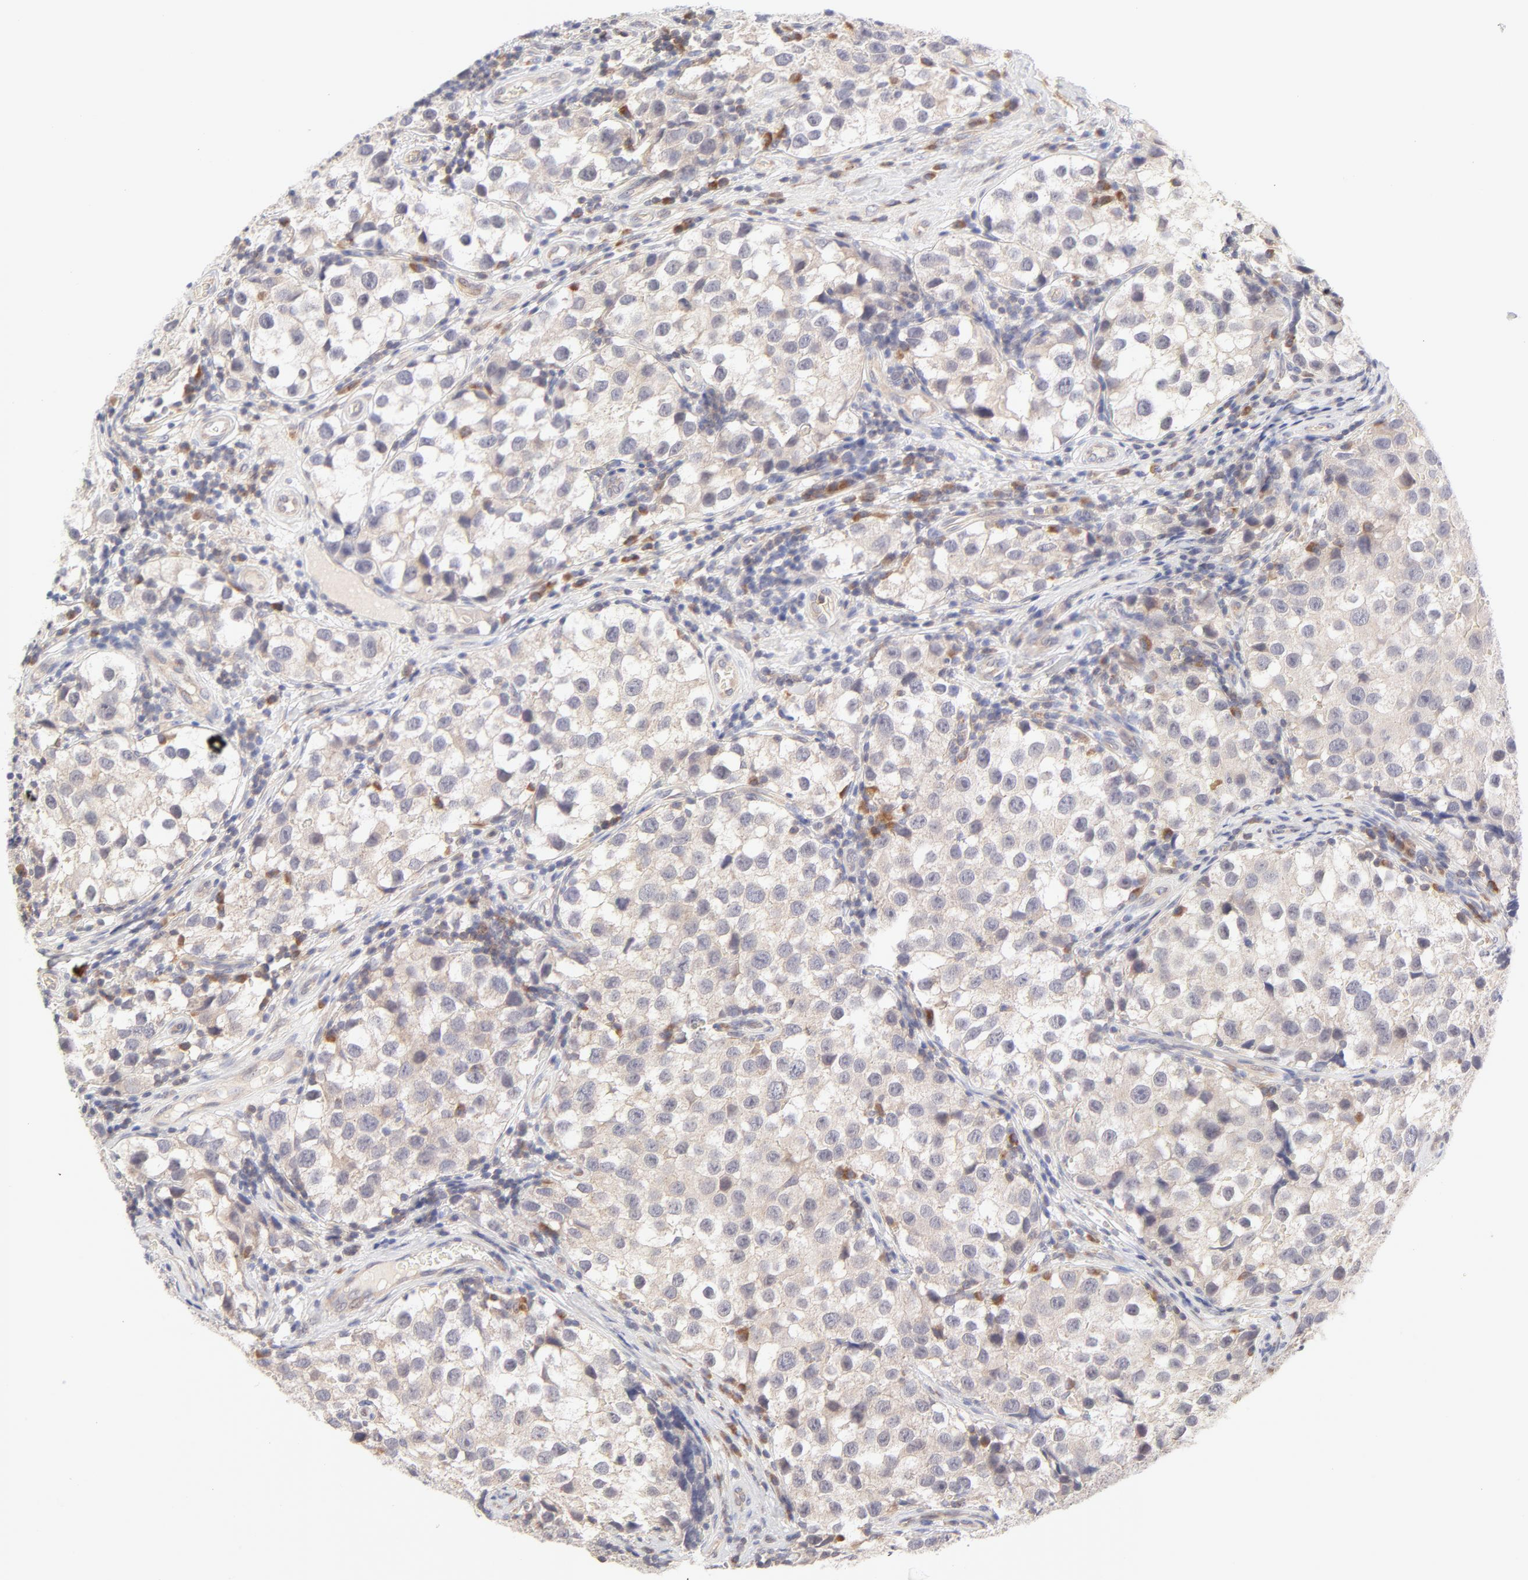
{"staining": {"intensity": "weak", "quantity": ">75%", "location": "cytoplasmic/membranous"}, "tissue": "testis cancer", "cell_type": "Tumor cells", "image_type": "cancer", "snomed": [{"axis": "morphology", "description": "Seminoma, NOS"}, {"axis": "topography", "description": "Testis"}], "caption": "Weak cytoplasmic/membranous positivity is present in approximately >75% of tumor cells in seminoma (testis). (brown staining indicates protein expression, while blue staining denotes nuclei).", "gene": "RPS6KA1", "patient": {"sex": "male", "age": 39}}